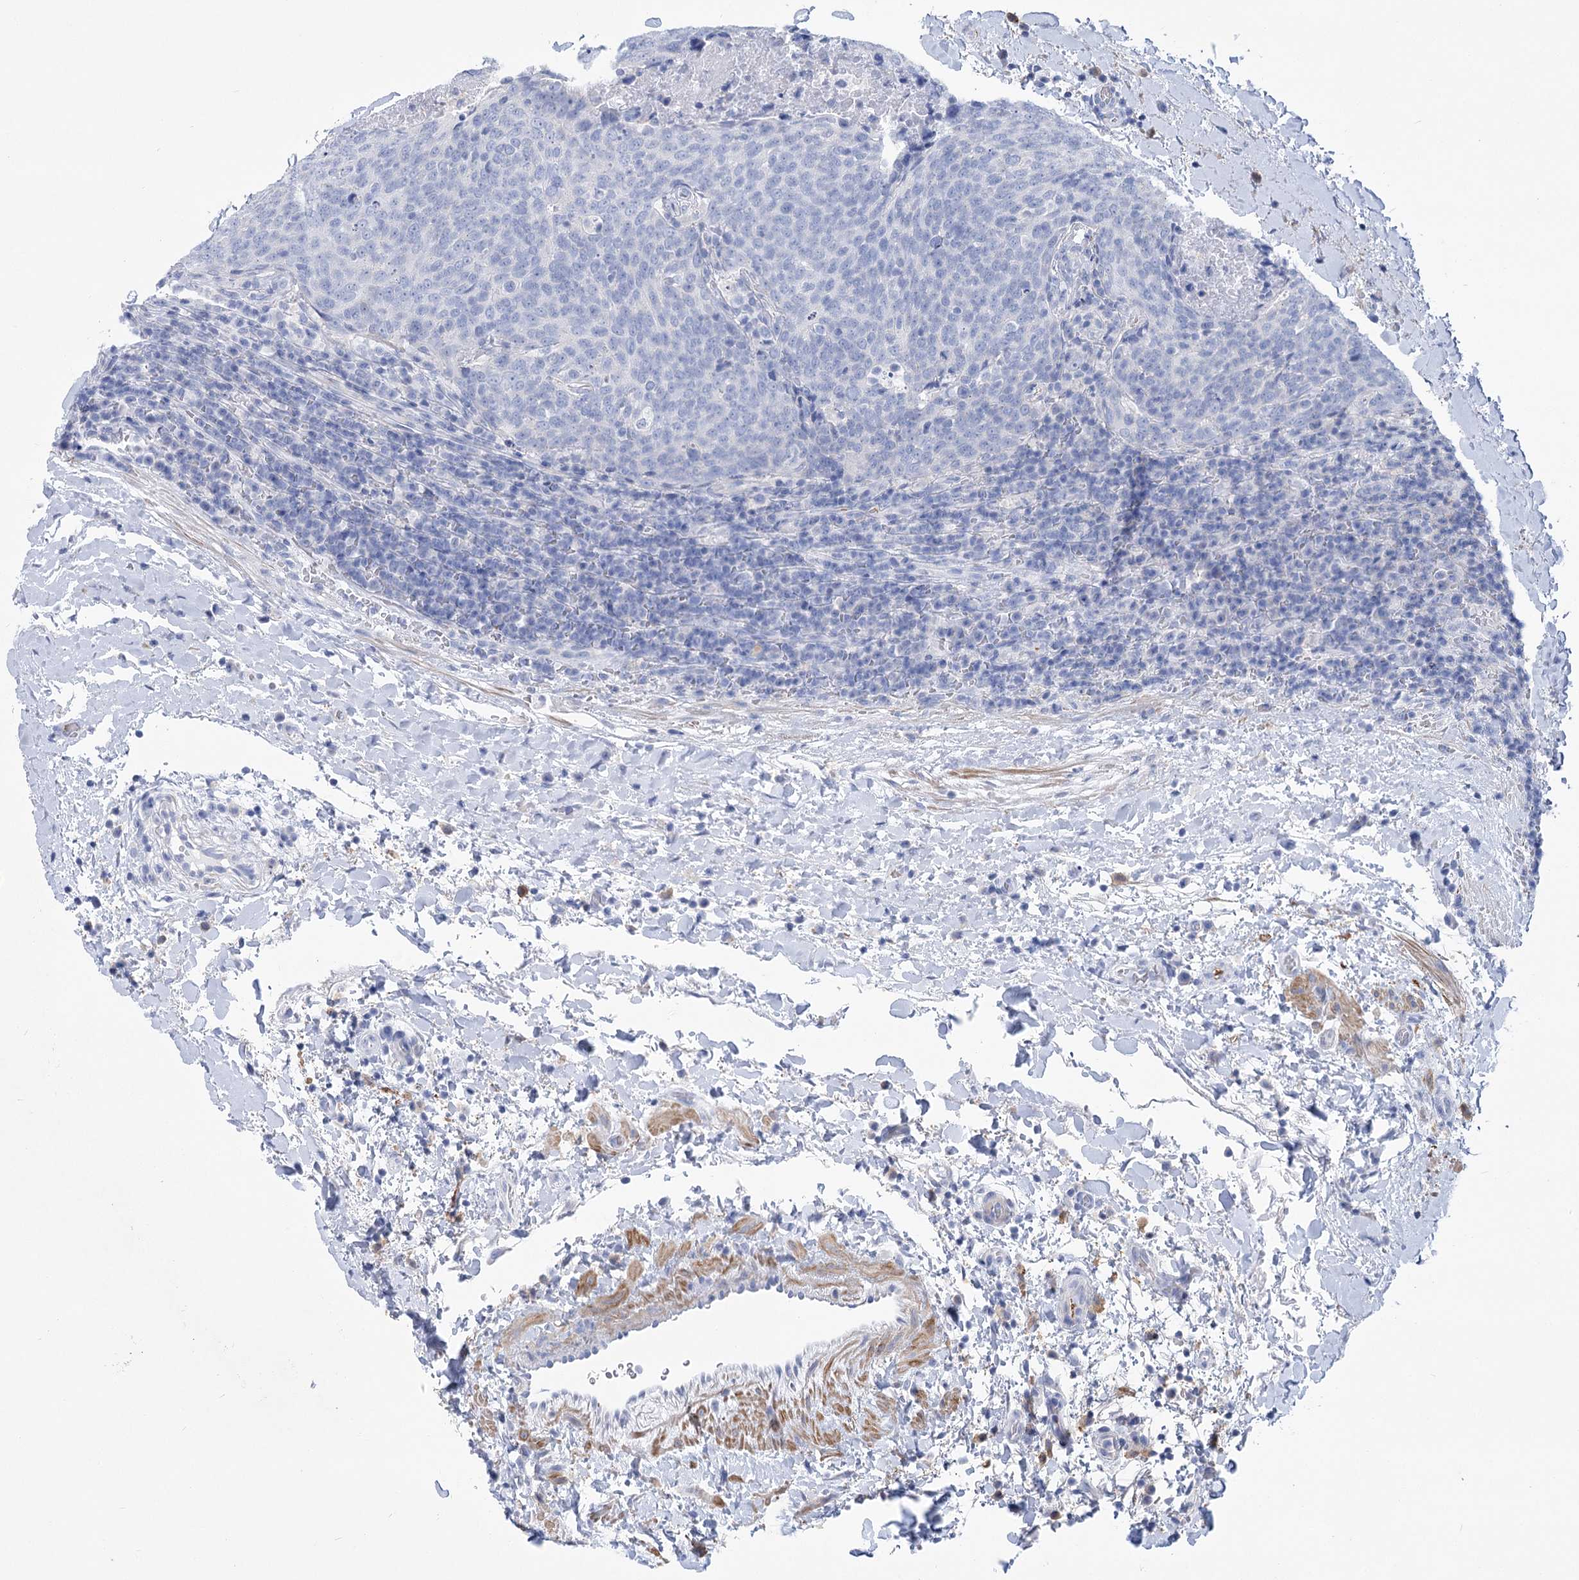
{"staining": {"intensity": "negative", "quantity": "none", "location": "none"}, "tissue": "head and neck cancer", "cell_type": "Tumor cells", "image_type": "cancer", "snomed": [{"axis": "morphology", "description": "Squamous cell carcinoma, NOS"}, {"axis": "morphology", "description": "Squamous cell carcinoma, metastatic, NOS"}, {"axis": "topography", "description": "Lymph node"}, {"axis": "topography", "description": "Head-Neck"}], "caption": "Tumor cells show no significant positivity in head and neck metastatic squamous cell carcinoma. (Immunohistochemistry (ihc), brightfield microscopy, high magnification).", "gene": "PCDHA1", "patient": {"sex": "male", "age": 62}}